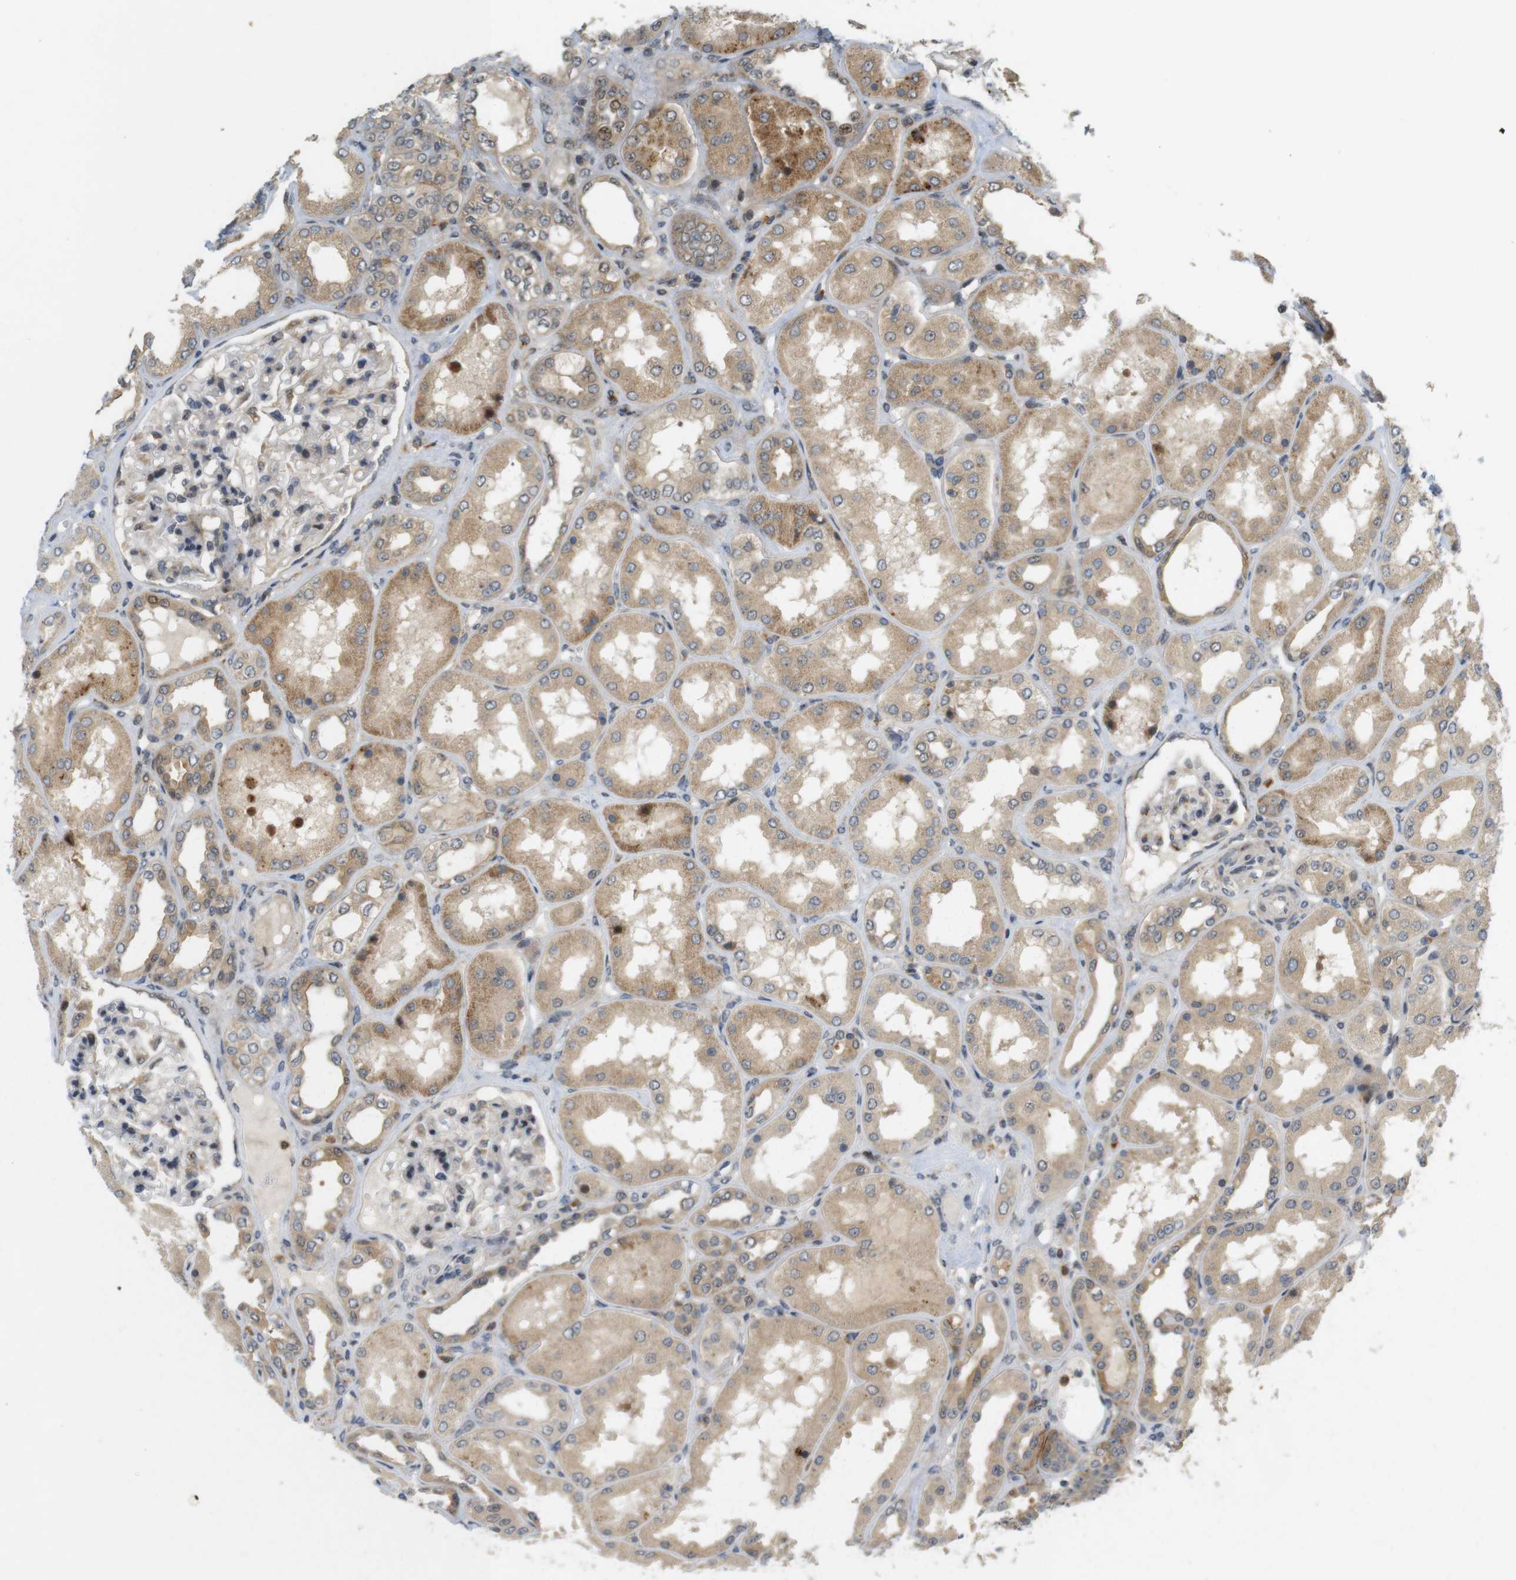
{"staining": {"intensity": "weak", "quantity": "<25%", "location": "cytoplasmic/membranous"}, "tissue": "kidney", "cell_type": "Cells in glomeruli", "image_type": "normal", "snomed": [{"axis": "morphology", "description": "Normal tissue, NOS"}, {"axis": "topography", "description": "Kidney"}], "caption": "Immunohistochemical staining of normal kidney exhibits no significant positivity in cells in glomeruli. Brightfield microscopy of IHC stained with DAB (brown) and hematoxylin (blue), captured at high magnification.", "gene": "TMX3", "patient": {"sex": "female", "age": 56}}